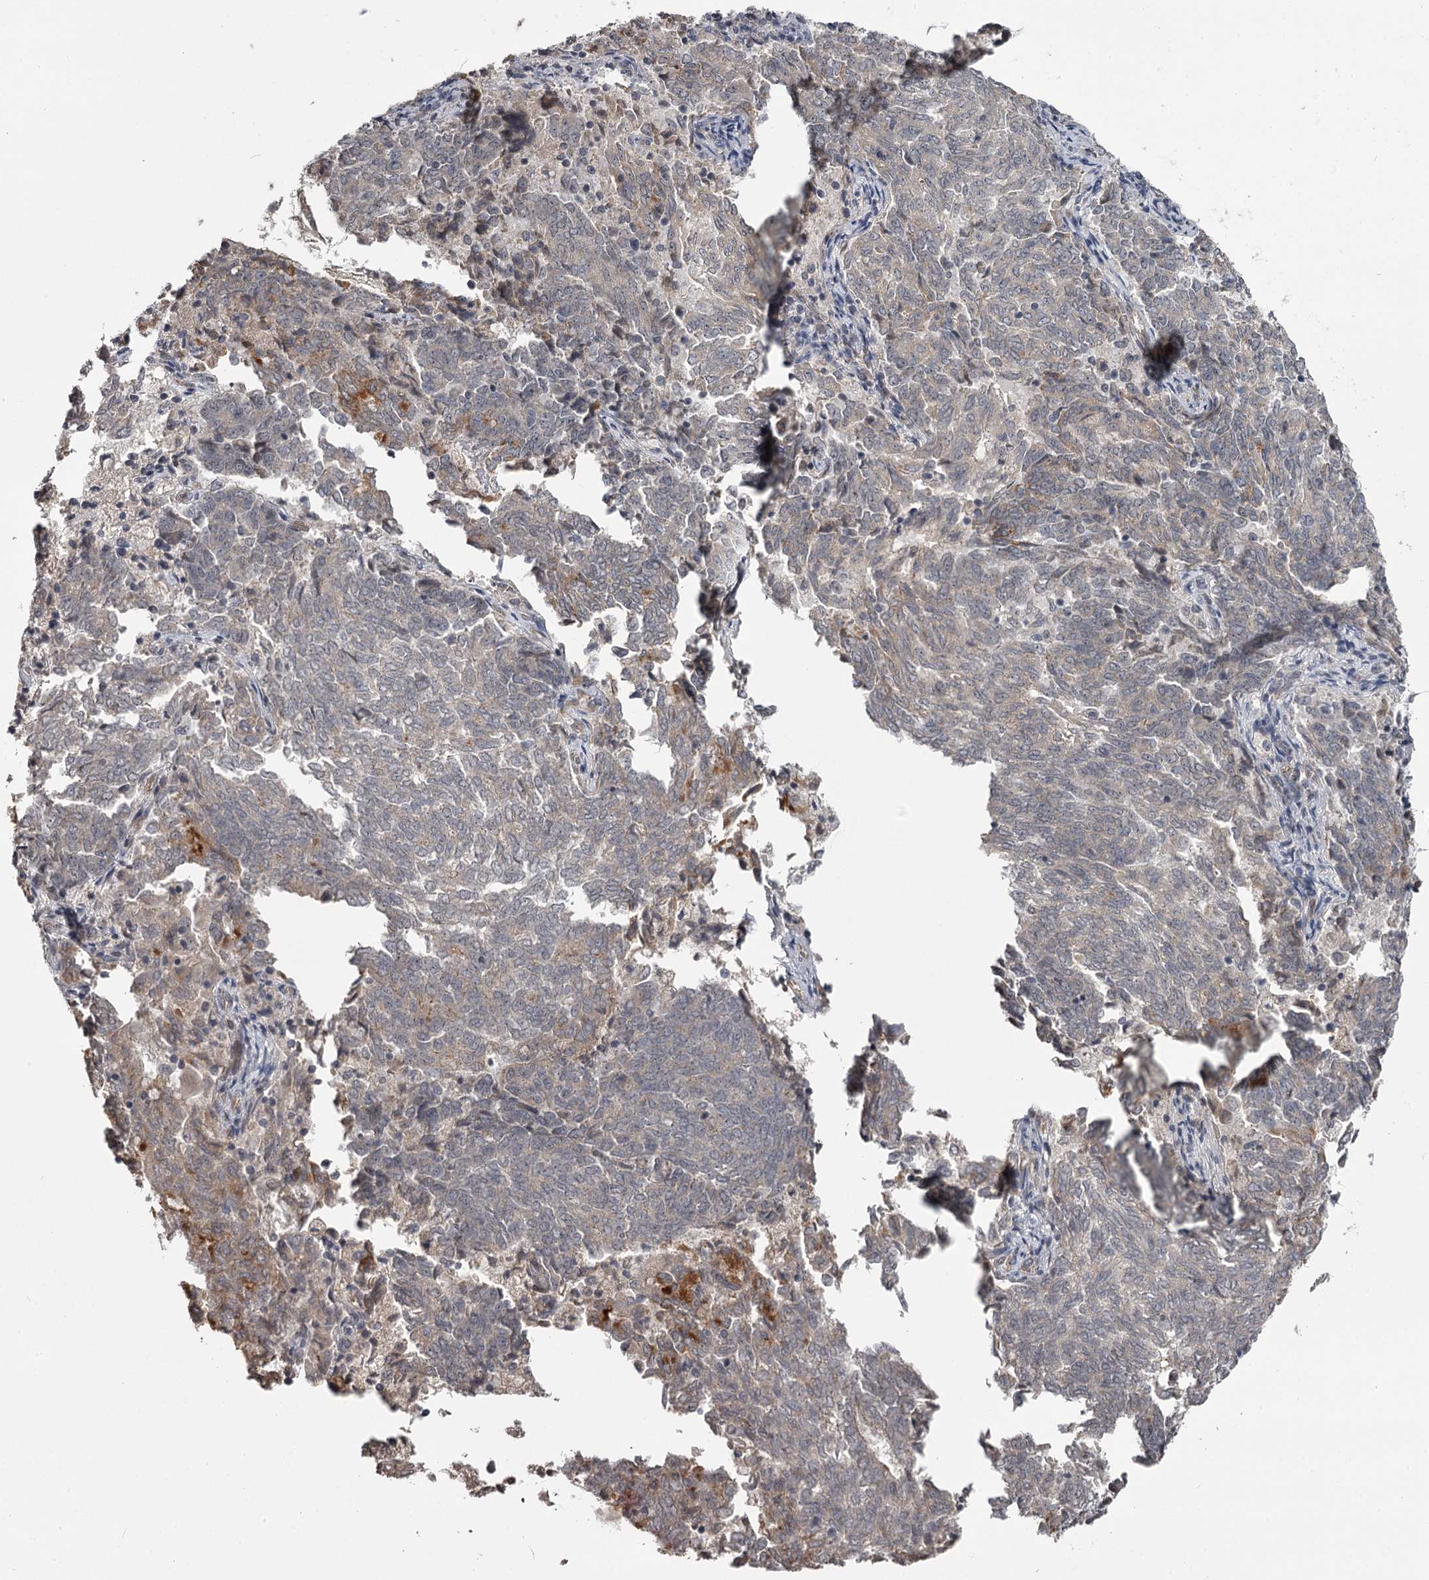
{"staining": {"intensity": "moderate", "quantity": "<25%", "location": "cytoplasmic/membranous"}, "tissue": "endometrial cancer", "cell_type": "Tumor cells", "image_type": "cancer", "snomed": [{"axis": "morphology", "description": "Adenocarcinoma, NOS"}, {"axis": "topography", "description": "Endometrium"}], "caption": "DAB immunohistochemical staining of human endometrial cancer (adenocarcinoma) shows moderate cytoplasmic/membranous protein positivity in approximately <25% of tumor cells.", "gene": "CWF19L2", "patient": {"sex": "female", "age": 80}}